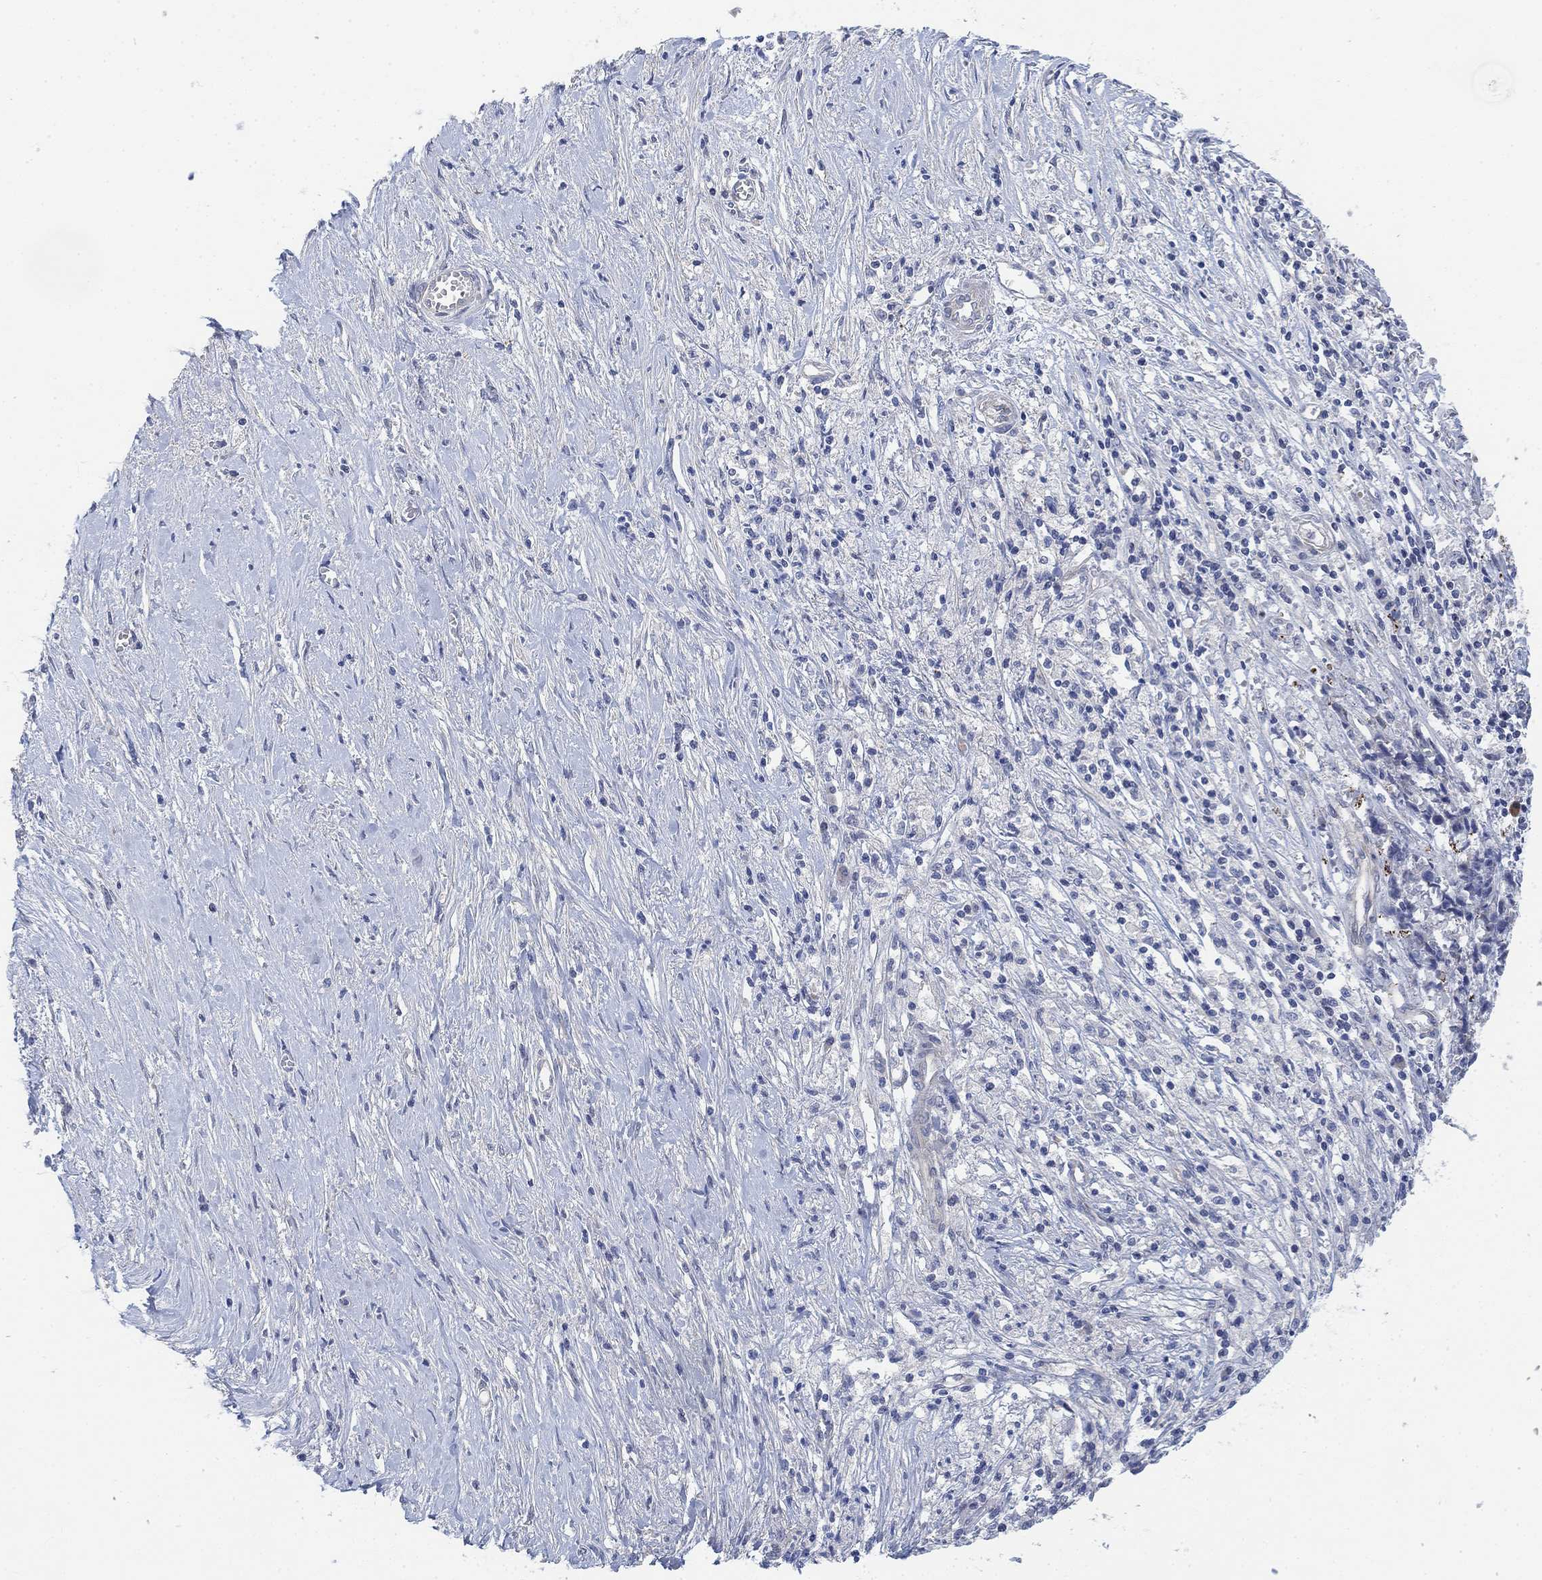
{"staining": {"intensity": "negative", "quantity": "none", "location": "none"}, "tissue": "ovarian cancer", "cell_type": "Tumor cells", "image_type": "cancer", "snomed": [{"axis": "morphology", "description": "Carcinoma, endometroid"}, {"axis": "topography", "description": "Ovary"}], "caption": "Tumor cells are negative for protein expression in human ovarian endometroid carcinoma.", "gene": "HCRTR1", "patient": {"sex": "female", "age": 42}}